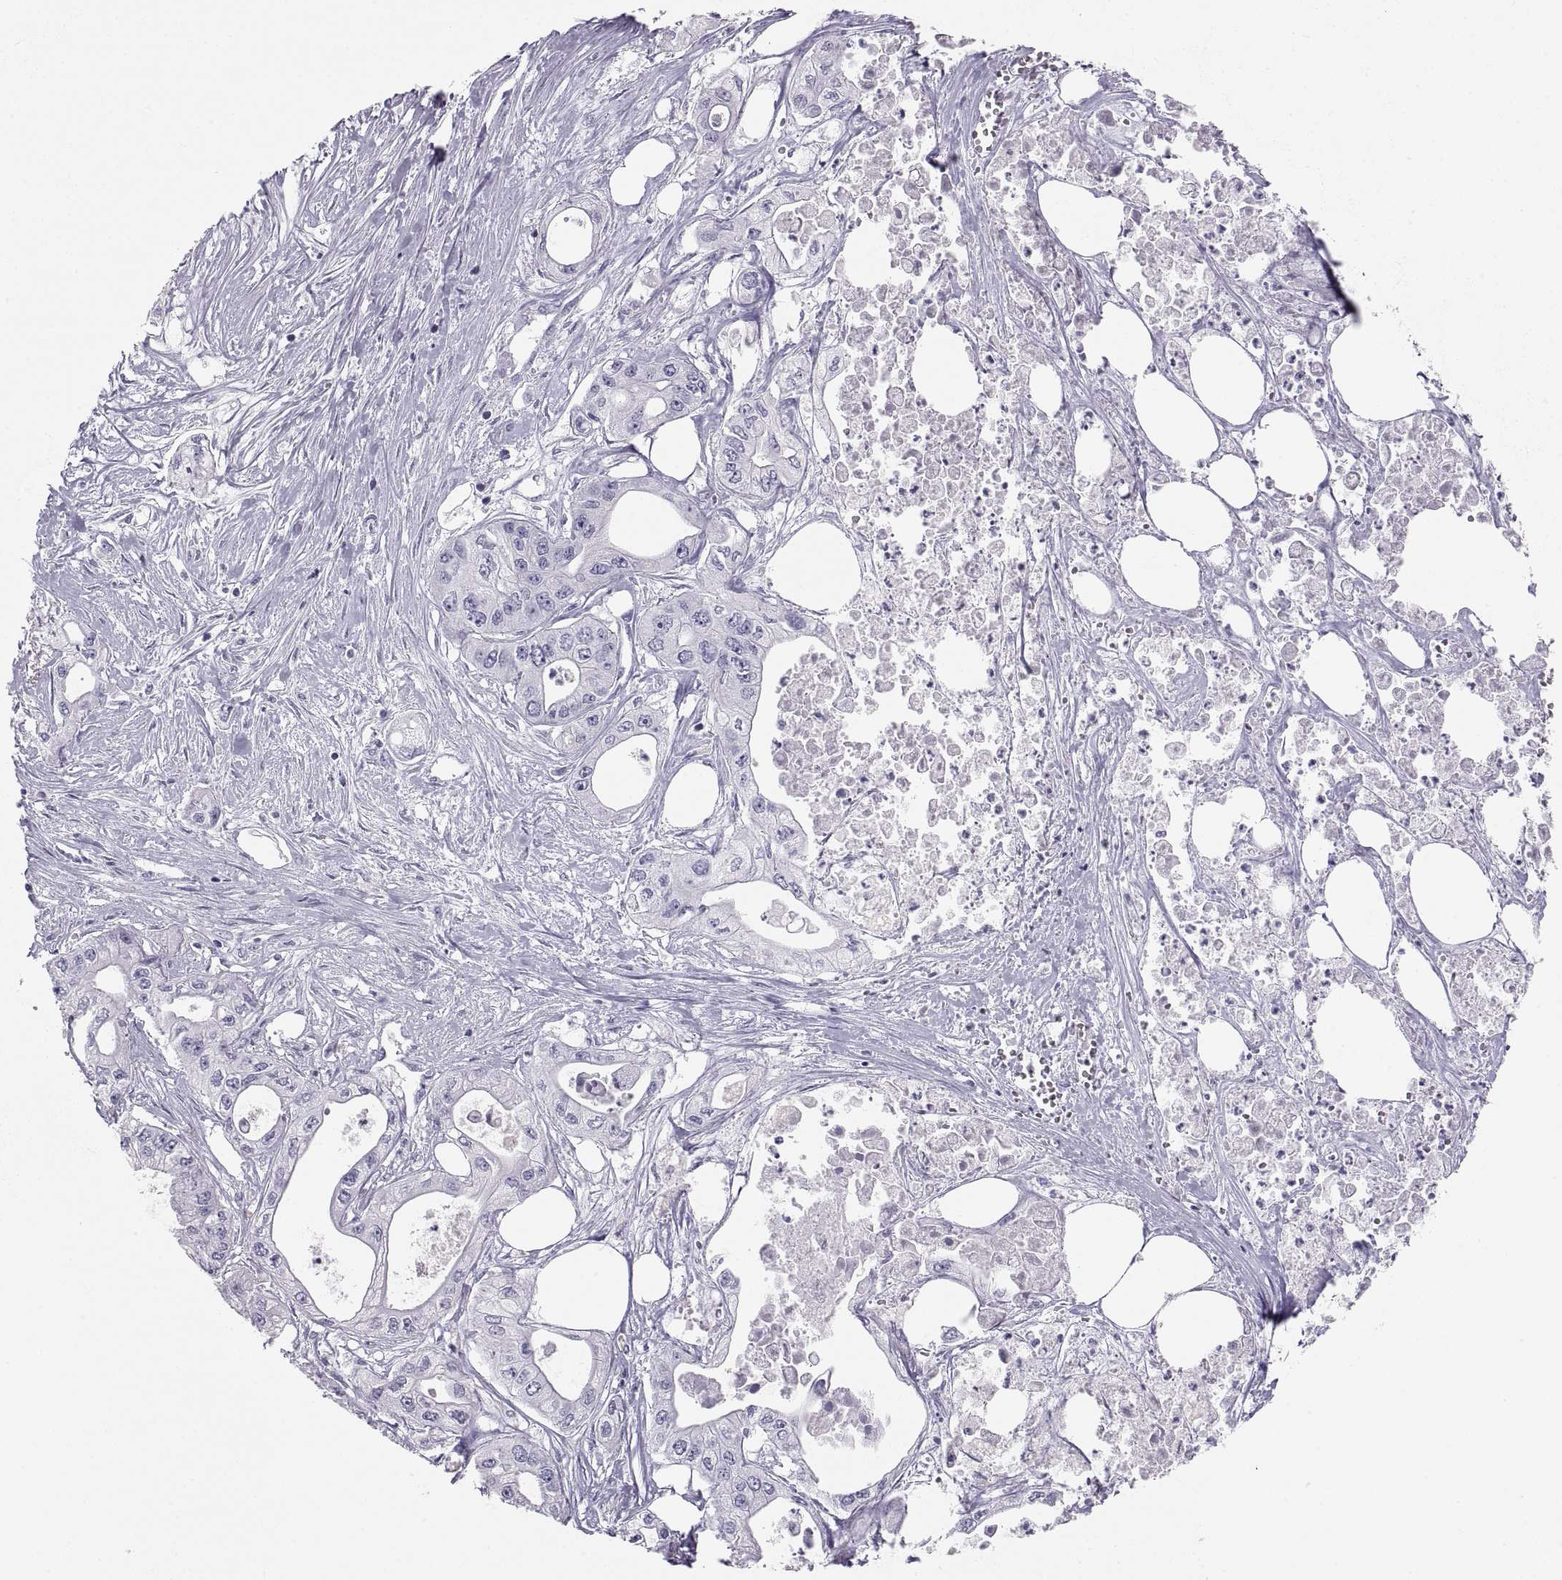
{"staining": {"intensity": "negative", "quantity": "none", "location": "none"}, "tissue": "pancreatic cancer", "cell_type": "Tumor cells", "image_type": "cancer", "snomed": [{"axis": "morphology", "description": "Adenocarcinoma, NOS"}, {"axis": "topography", "description": "Pancreas"}], "caption": "The histopathology image shows no significant staining in tumor cells of pancreatic cancer.", "gene": "PAX2", "patient": {"sex": "male", "age": 70}}